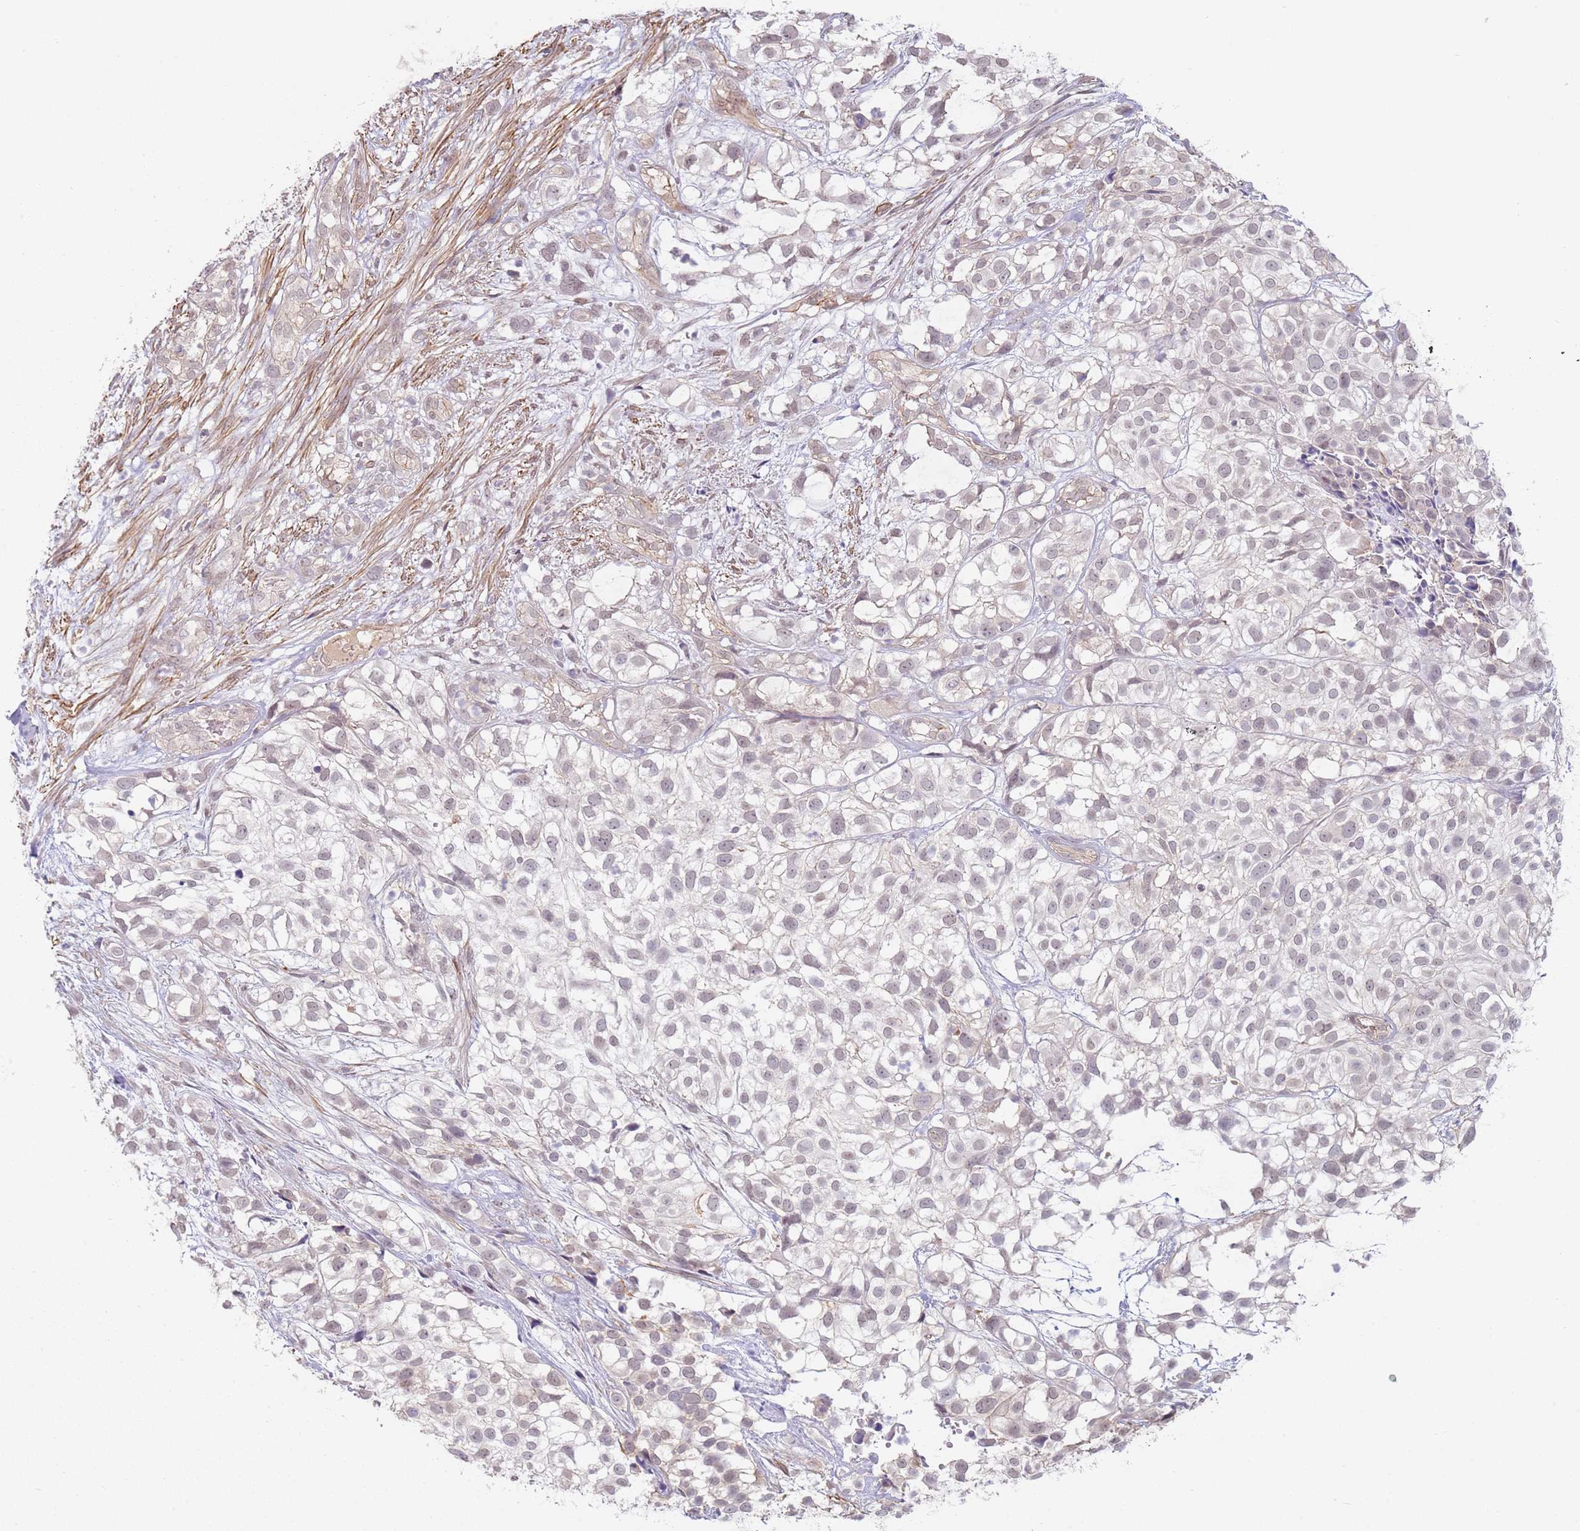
{"staining": {"intensity": "weak", "quantity": "<25%", "location": "nuclear"}, "tissue": "urothelial cancer", "cell_type": "Tumor cells", "image_type": "cancer", "snomed": [{"axis": "morphology", "description": "Urothelial carcinoma, High grade"}, {"axis": "topography", "description": "Urinary bladder"}], "caption": "IHC micrograph of urothelial cancer stained for a protein (brown), which shows no staining in tumor cells.", "gene": "WDR93", "patient": {"sex": "male", "age": 56}}